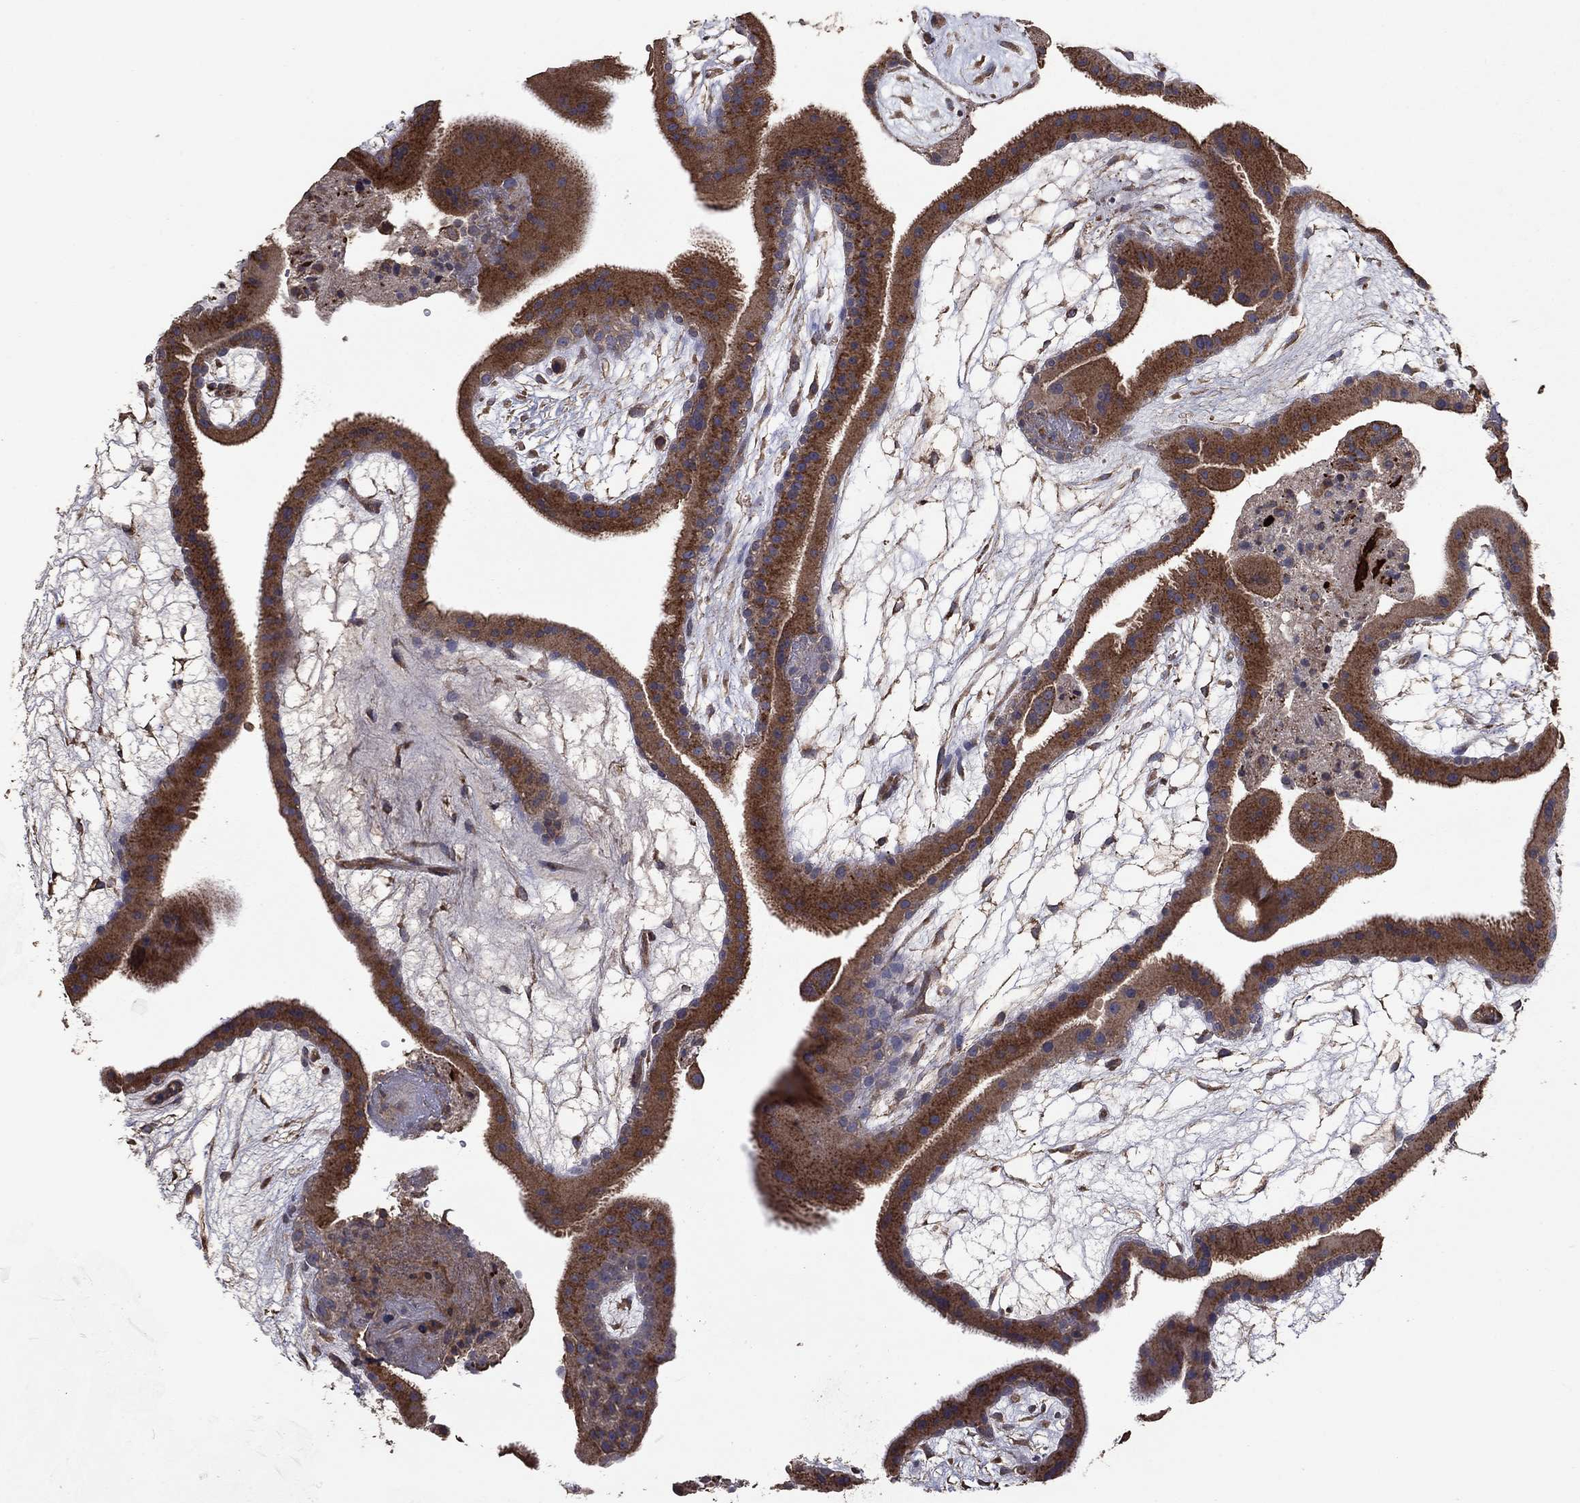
{"staining": {"intensity": "moderate", "quantity": ">75%", "location": "cytoplasmic/membranous"}, "tissue": "placenta", "cell_type": "Decidual cells", "image_type": "normal", "snomed": [{"axis": "morphology", "description": "Normal tissue, NOS"}, {"axis": "topography", "description": "Placenta"}], "caption": "Immunohistochemical staining of unremarkable human placenta demonstrates medium levels of moderate cytoplasmic/membranous staining in about >75% of decidual cells.", "gene": "FLT4", "patient": {"sex": "female", "age": 19}}